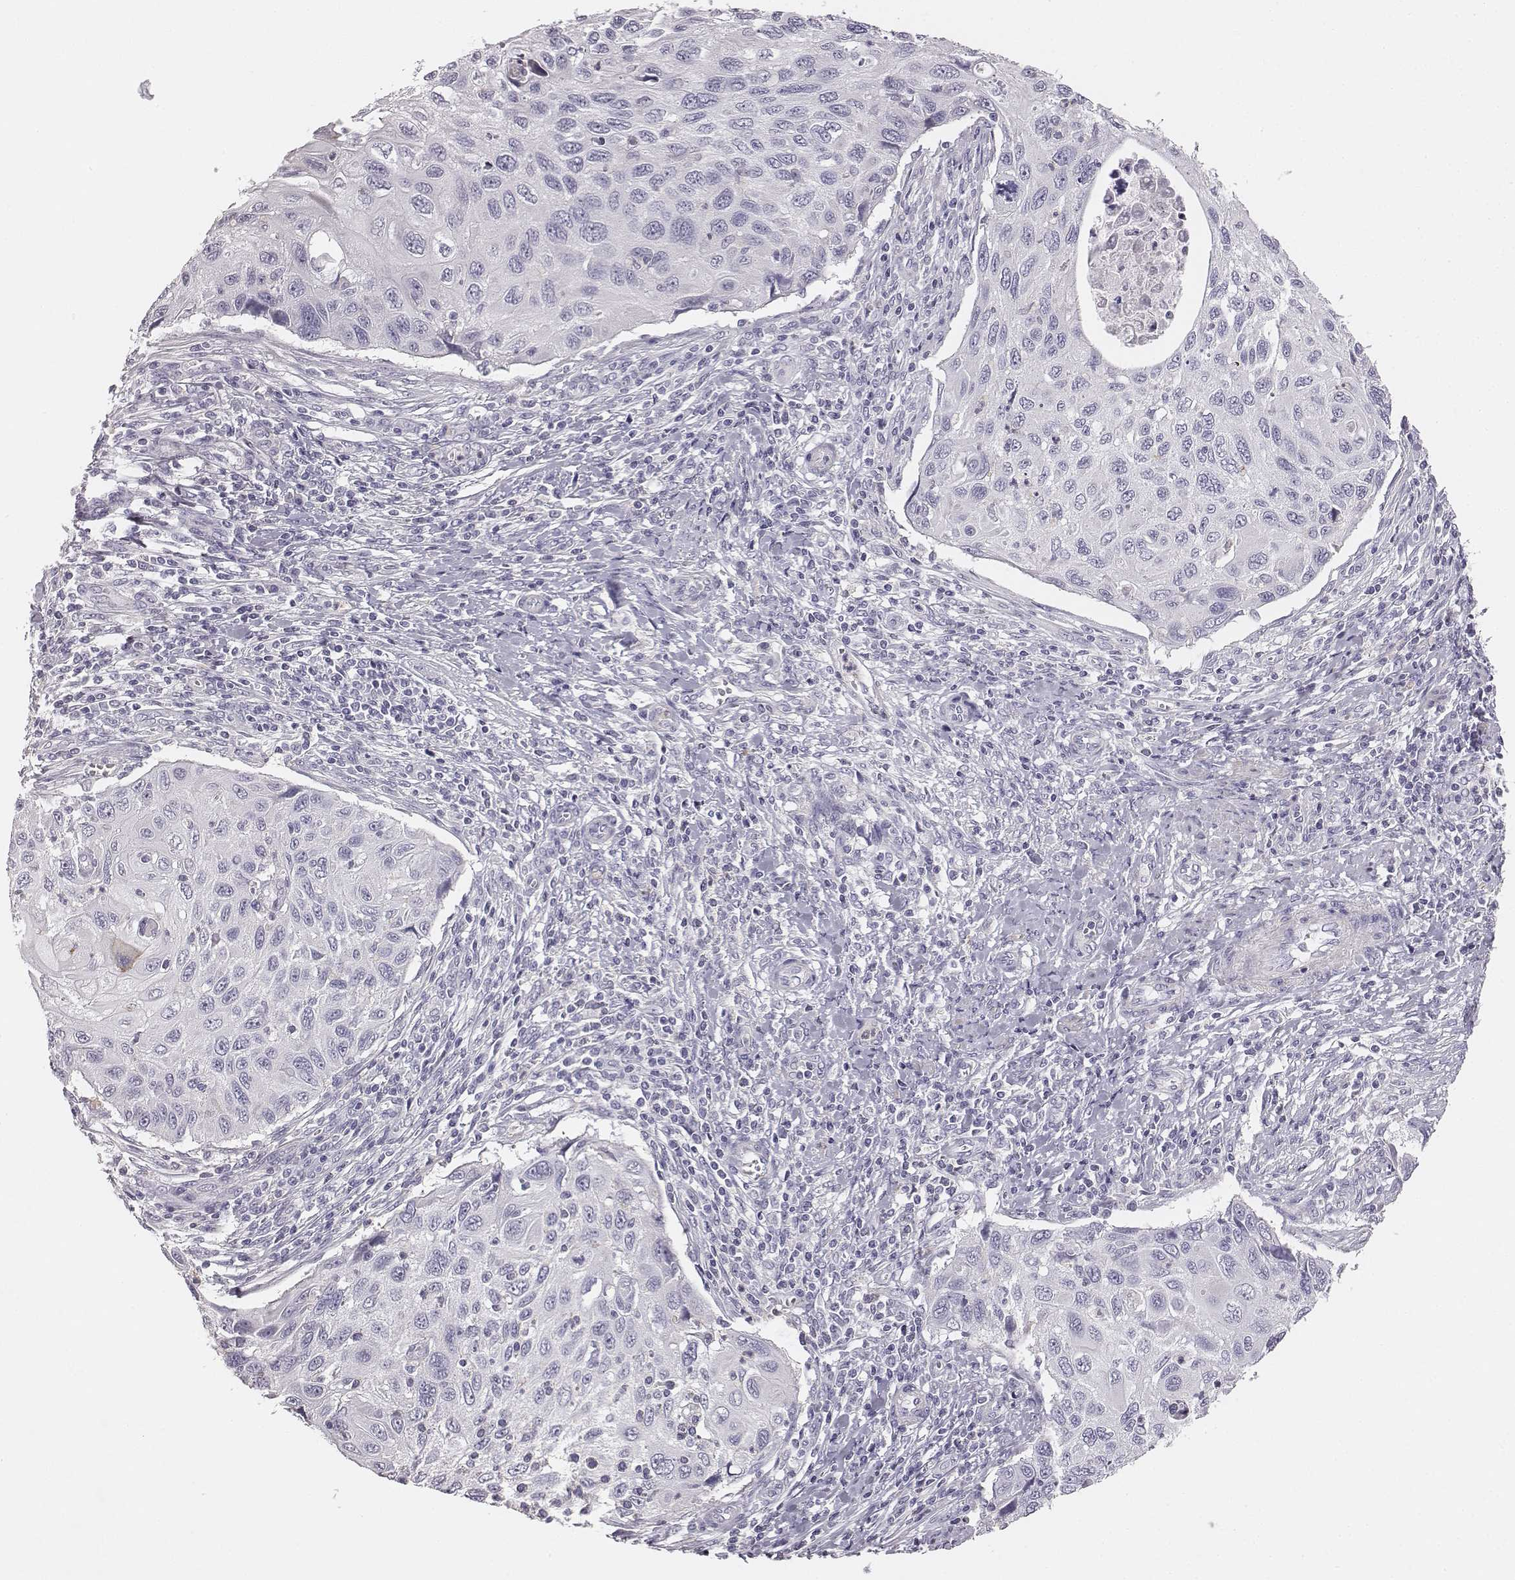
{"staining": {"intensity": "negative", "quantity": "none", "location": "none"}, "tissue": "cervical cancer", "cell_type": "Tumor cells", "image_type": "cancer", "snomed": [{"axis": "morphology", "description": "Squamous cell carcinoma, NOS"}, {"axis": "topography", "description": "Cervix"}], "caption": "Immunohistochemistry (IHC) histopathology image of human cervical cancer stained for a protein (brown), which exhibits no positivity in tumor cells. Brightfield microscopy of immunohistochemistry stained with DAB (brown) and hematoxylin (blue), captured at high magnification.", "gene": "ADAM7", "patient": {"sex": "female", "age": 70}}